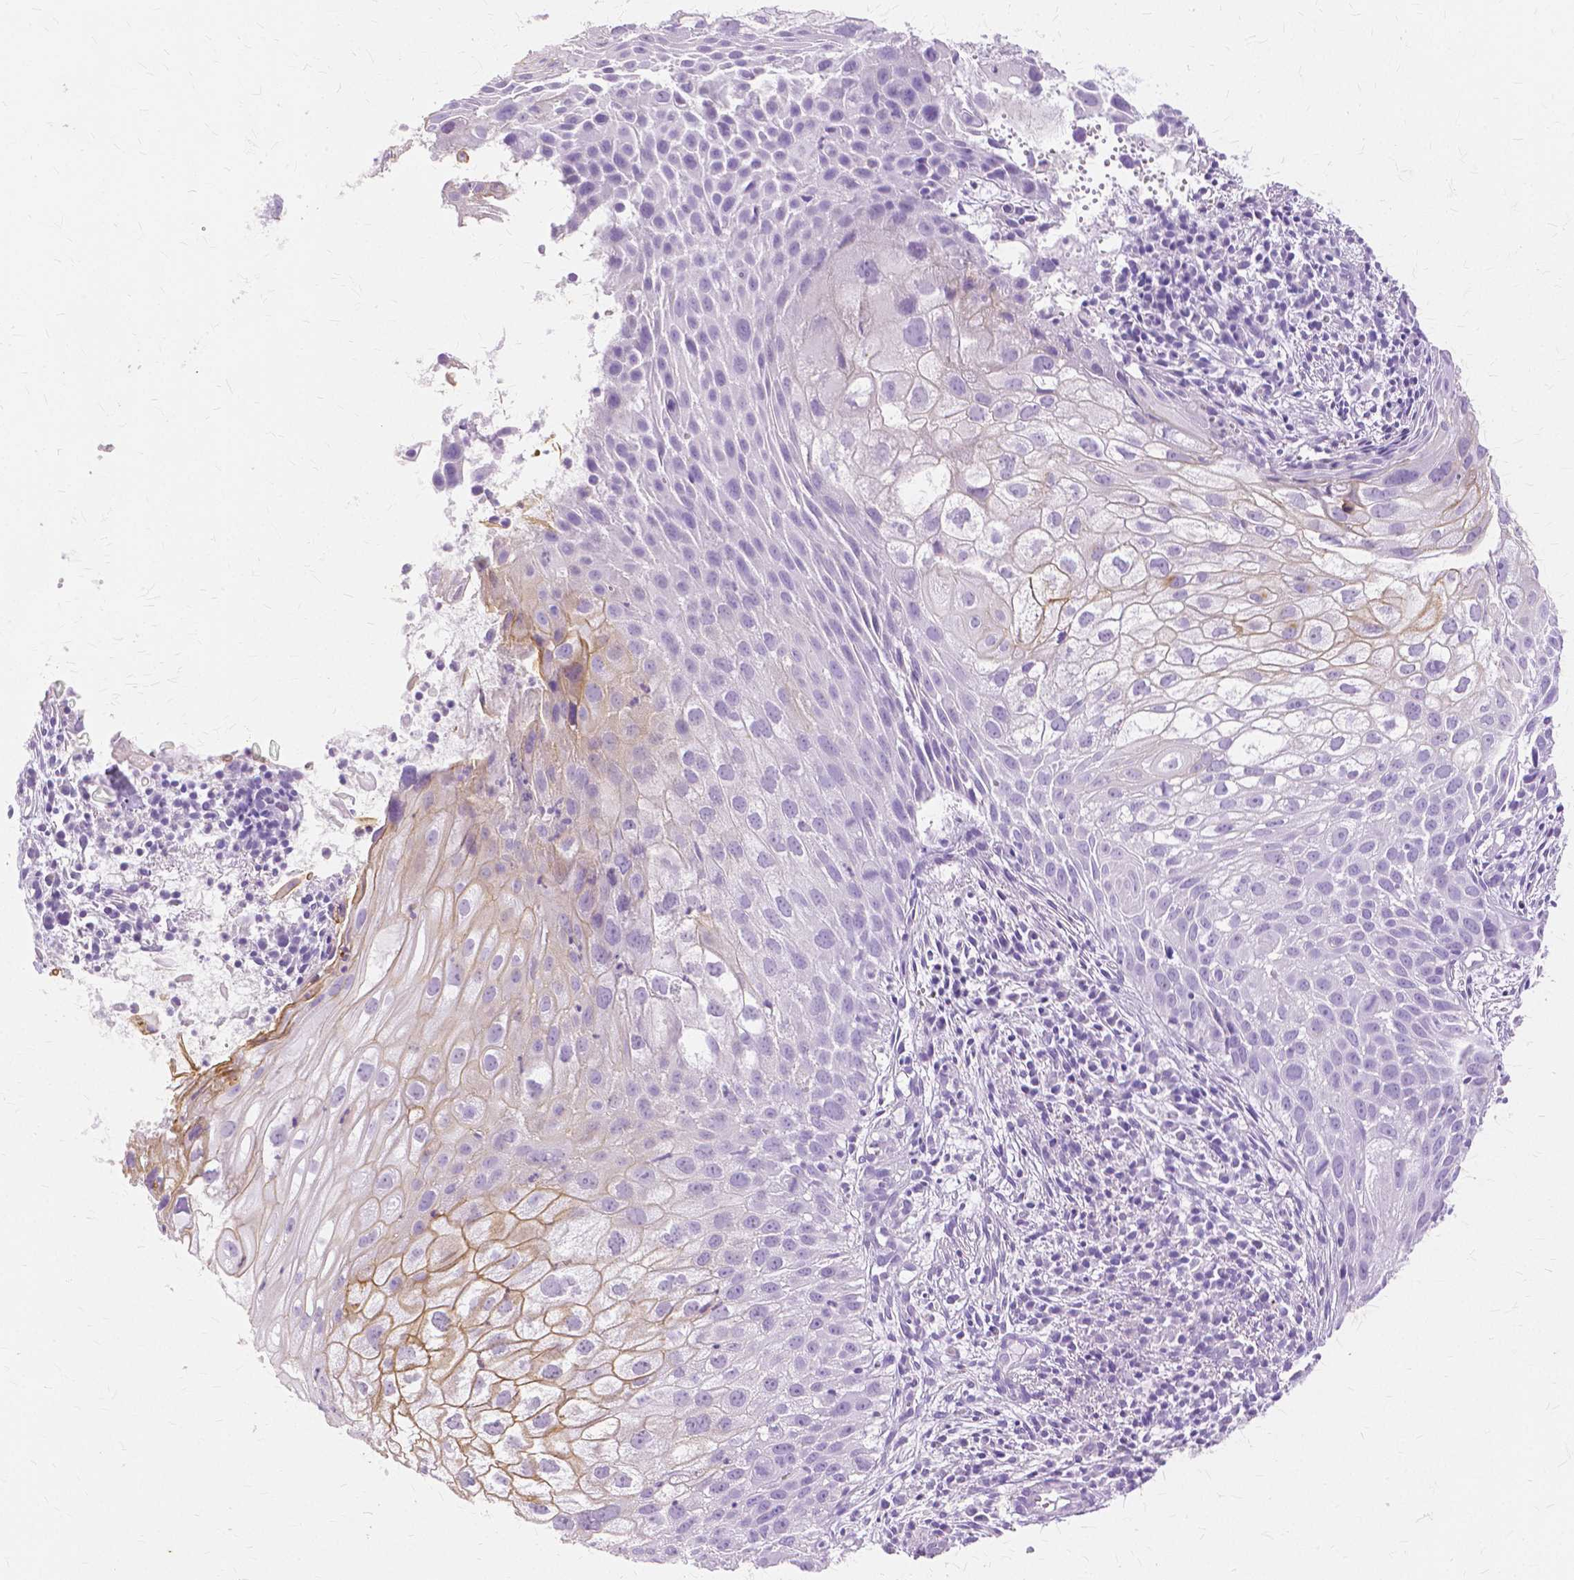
{"staining": {"intensity": "moderate", "quantity": "<25%", "location": "cytoplasmic/membranous"}, "tissue": "cervical cancer", "cell_type": "Tumor cells", "image_type": "cancer", "snomed": [{"axis": "morphology", "description": "Squamous cell carcinoma, NOS"}, {"axis": "topography", "description": "Cervix"}], "caption": "The photomicrograph displays staining of cervical squamous cell carcinoma, revealing moderate cytoplasmic/membranous protein expression (brown color) within tumor cells. (IHC, brightfield microscopy, high magnification).", "gene": "TGM1", "patient": {"sex": "female", "age": 53}}